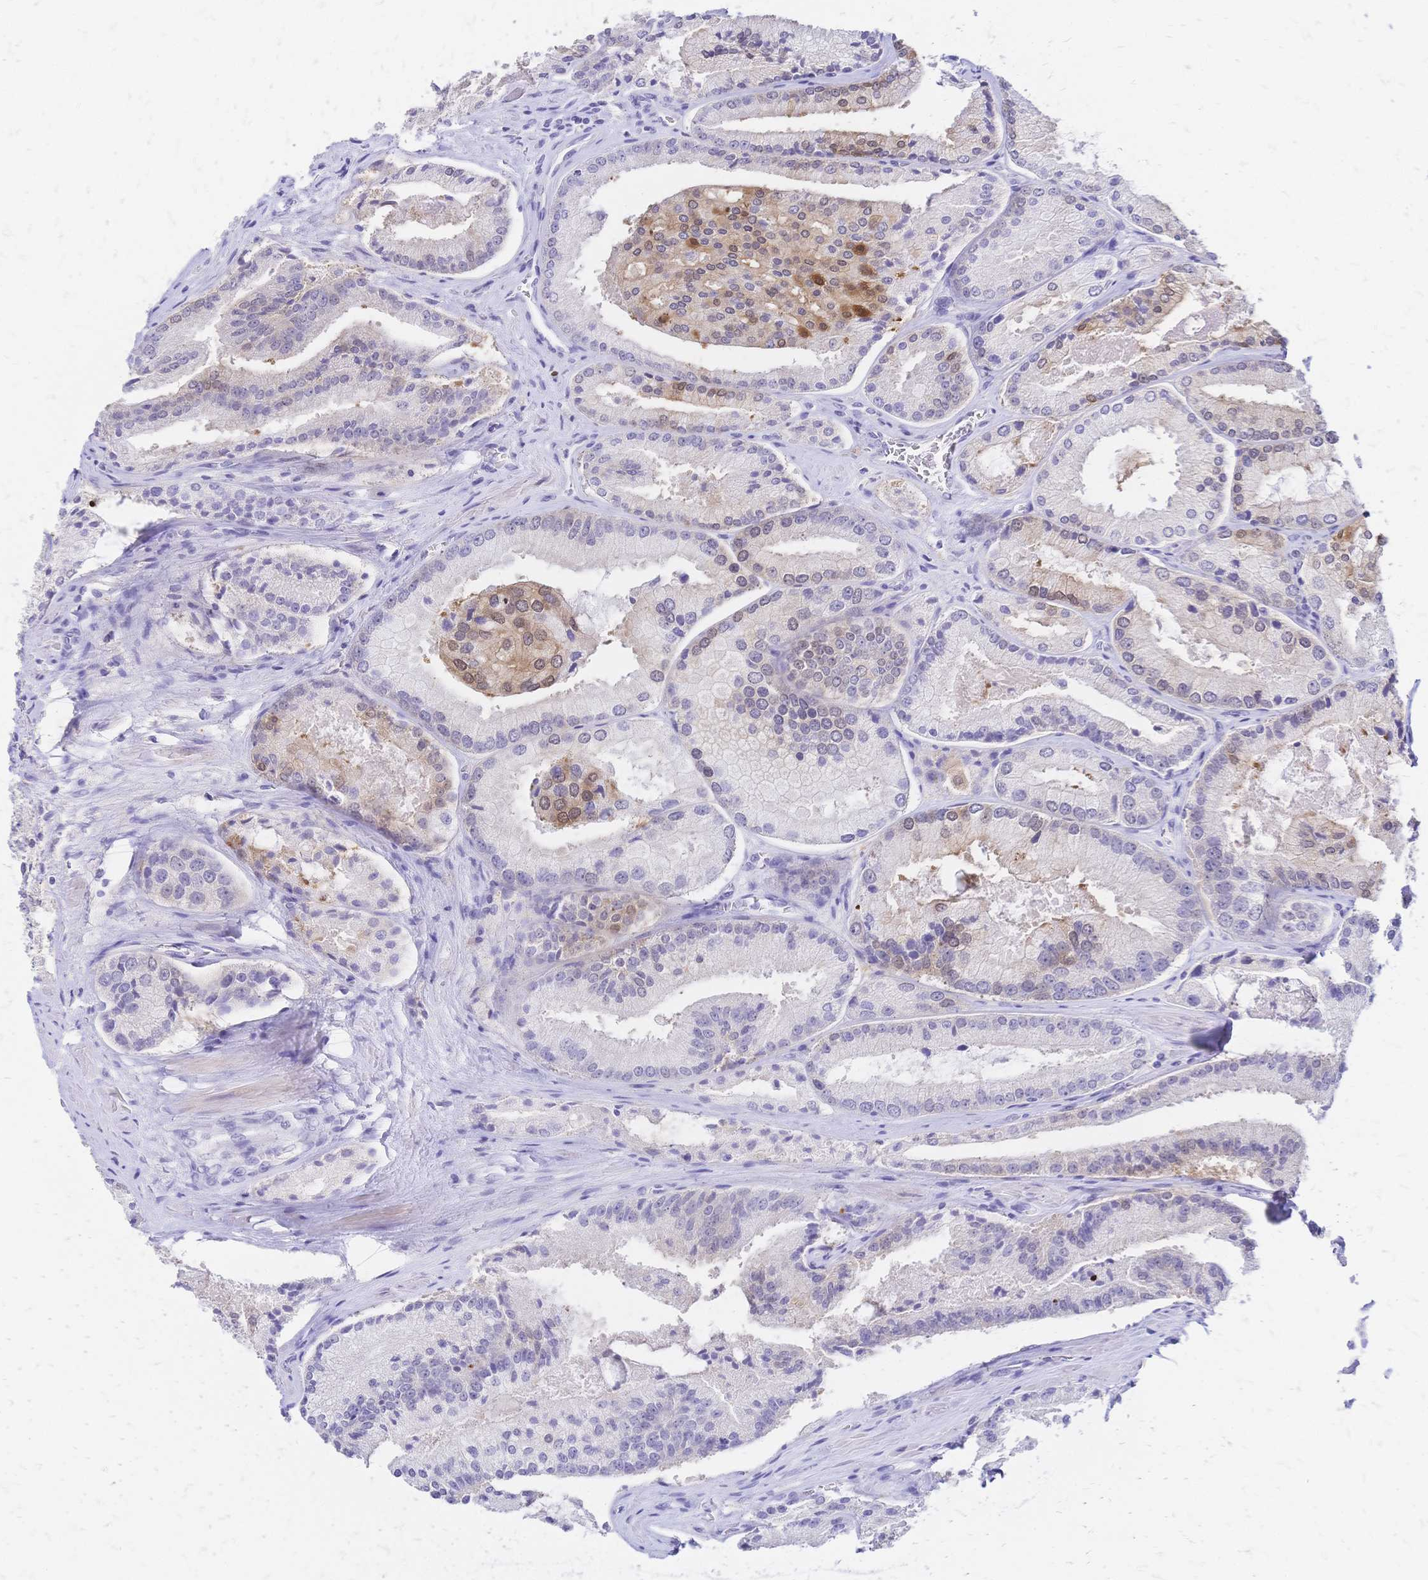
{"staining": {"intensity": "weak", "quantity": "<25%", "location": "cytoplasmic/membranous,nuclear"}, "tissue": "prostate cancer", "cell_type": "Tumor cells", "image_type": "cancer", "snomed": [{"axis": "morphology", "description": "Adenocarcinoma, High grade"}, {"axis": "topography", "description": "Prostate"}], "caption": "Immunohistochemistry micrograph of neoplastic tissue: human prostate cancer (high-grade adenocarcinoma) stained with DAB (3,3'-diaminobenzidine) shows no significant protein expression in tumor cells.", "gene": "GRB7", "patient": {"sex": "male", "age": 73}}